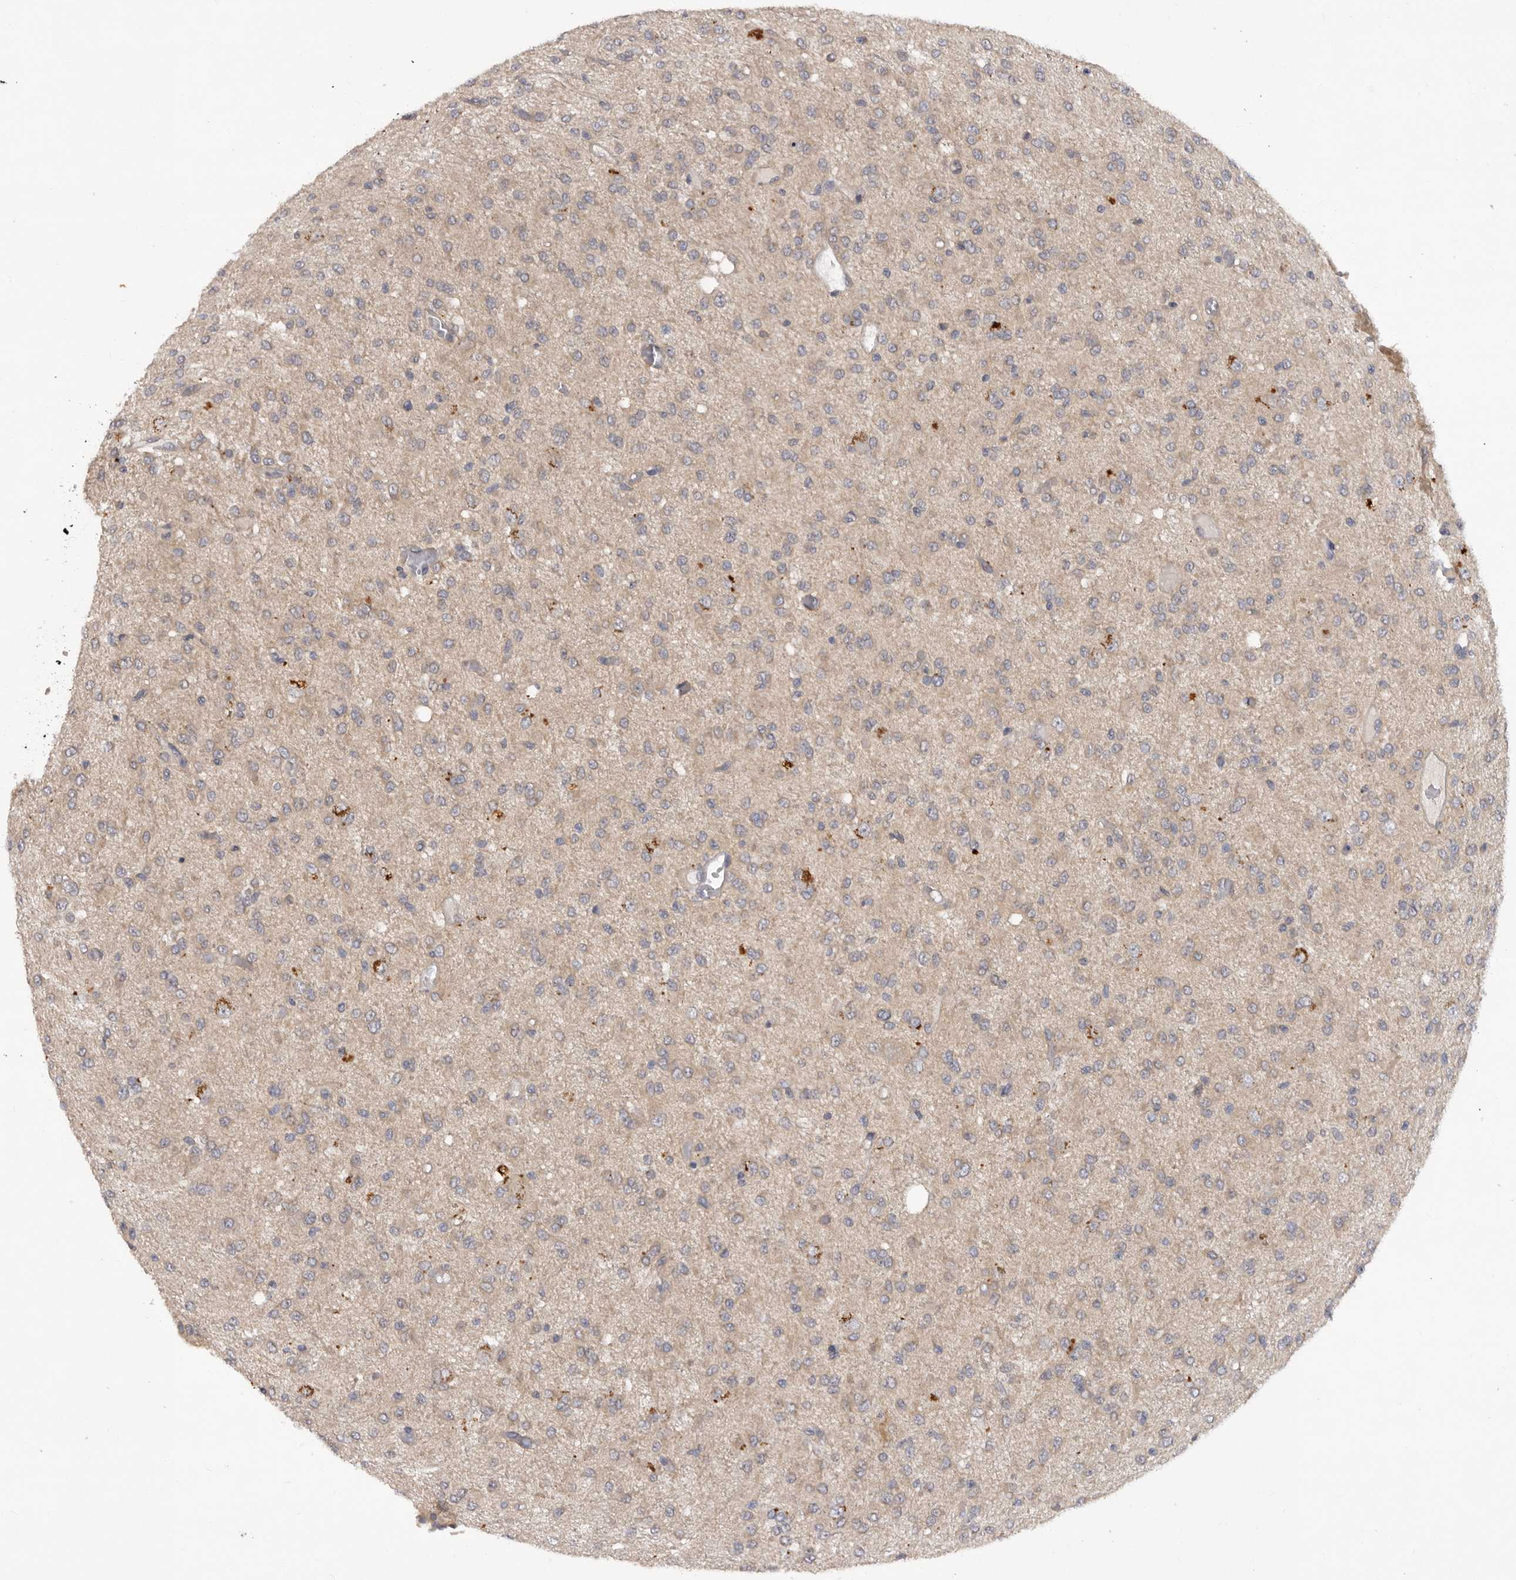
{"staining": {"intensity": "negative", "quantity": "none", "location": "none"}, "tissue": "glioma", "cell_type": "Tumor cells", "image_type": "cancer", "snomed": [{"axis": "morphology", "description": "Glioma, malignant, High grade"}, {"axis": "topography", "description": "Brain"}], "caption": "The IHC photomicrograph has no significant staining in tumor cells of malignant glioma (high-grade) tissue. (Stains: DAB IHC with hematoxylin counter stain, Microscopy: brightfield microscopy at high magnification).", "gene": "DHDDS", "patient": {"sex": "female", "age": 59}}